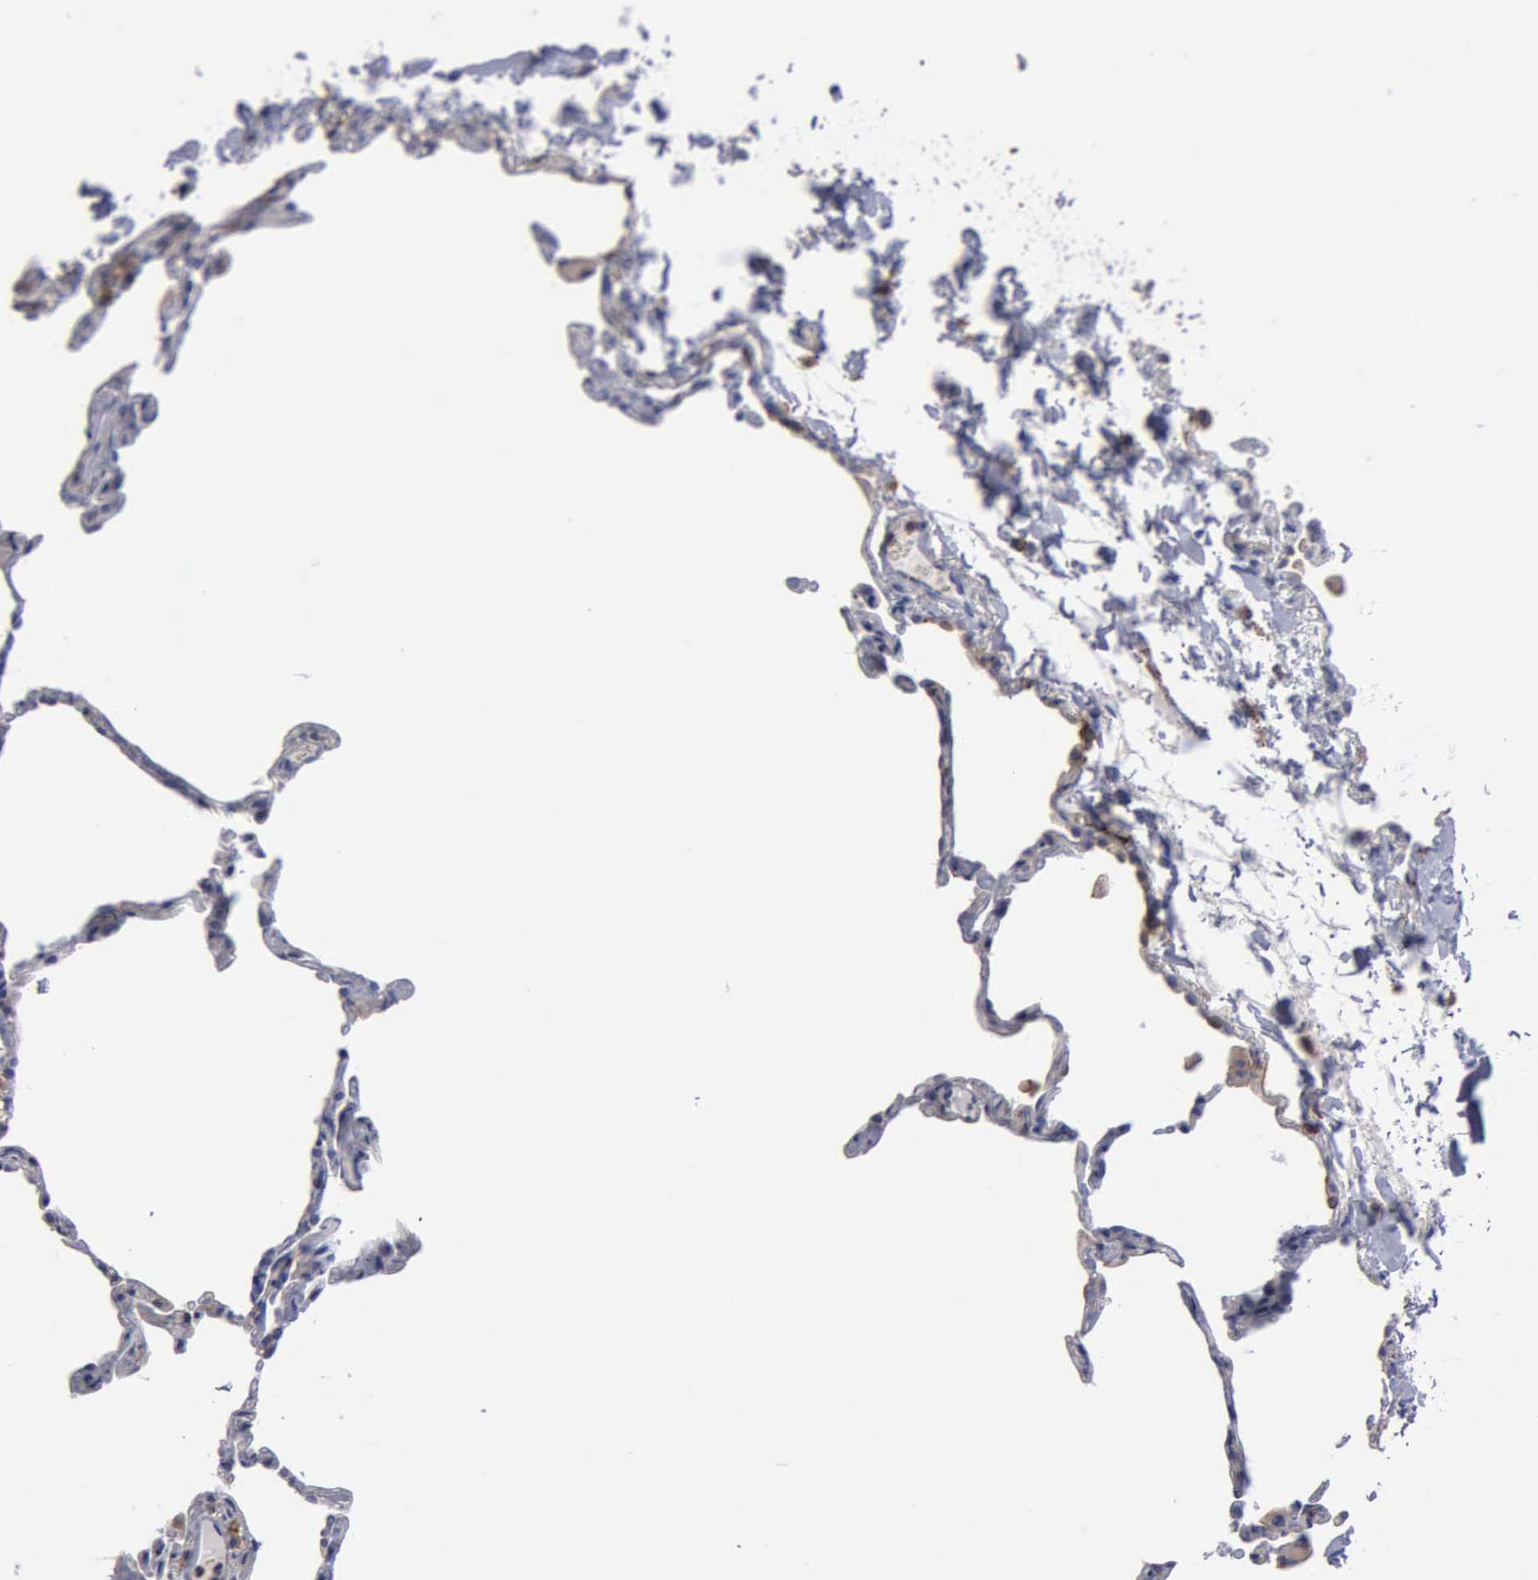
{"staining": {"intensity": "negative", "quantity": "none", "location": "none"}, "tissue": "lung", "cell_type": "Alveolar cells", "image_type": "normal", "snomed": [{"axis": "morphology", "description": "Normal tissue, NOS"}, {"axis": "topography", "description": "Lung"}], "caption": "Micrograph shows no protein positivity in alveolar cells of unremarkable lung.", "gene": "PTGS2", "patient": {"sex": "female", "age": 75}}